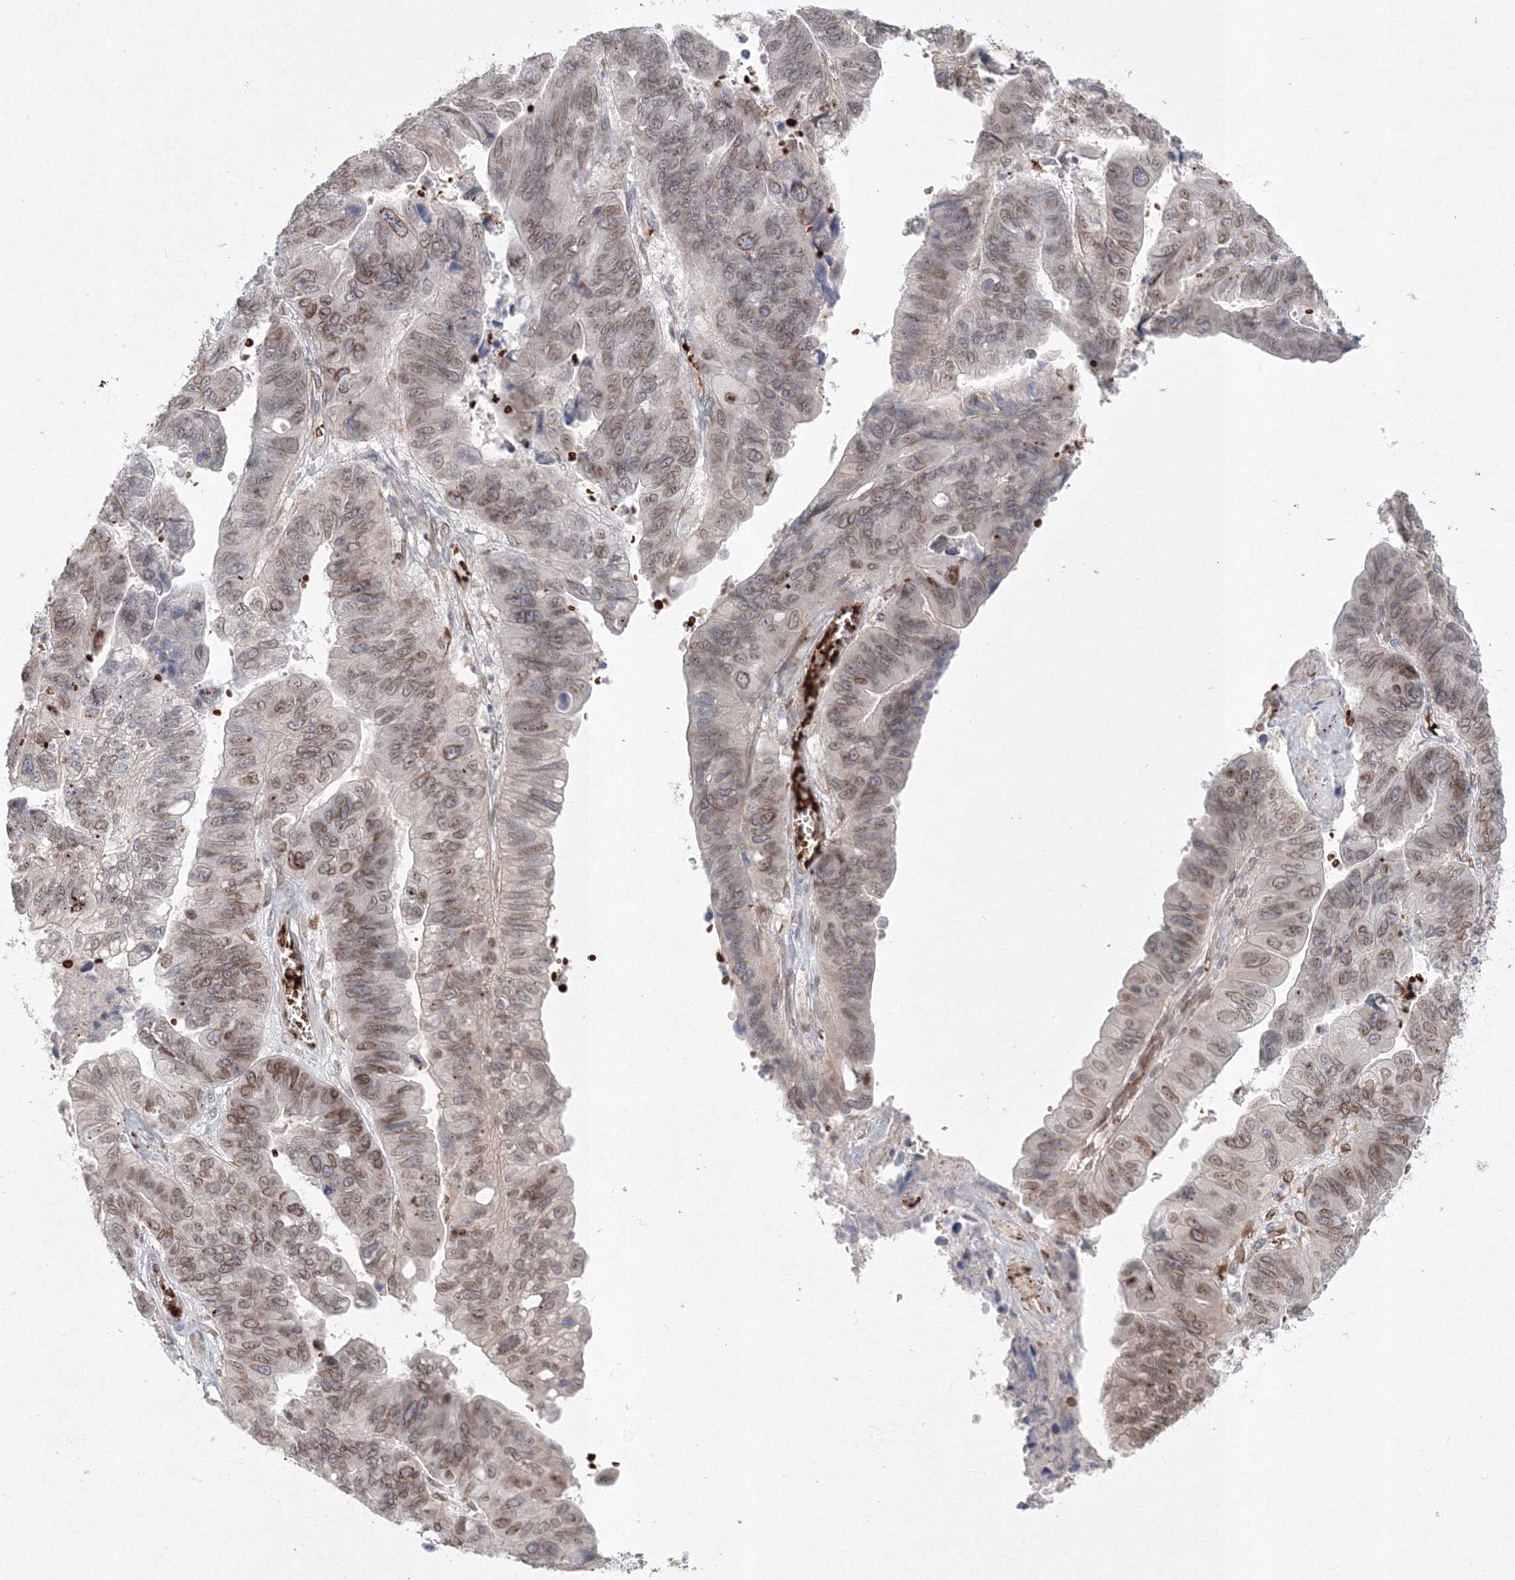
{"staining": {"intensity": "weak", "quantity": "25%-75%", "location": "cytoplasmic/membranous,nuclear"}, "tissue": "stomach cancer", "cell_type": "Tumor cells", "image_type": "cancer", "snomed": [{"axis": "morphology", "description": "Adenocarcinoma, NOS"}, {"axis": "topography", "description": "Stomach"}], "caption": "Protein expression analysis of stomach cancer (adenocarcinoma) displays weak cytoplasmic/membranous and nuclear expression in about 25%-75% of tumor cells.", "gene": "DNAJB2", "patient": {"sex": "male", "age": 59}}